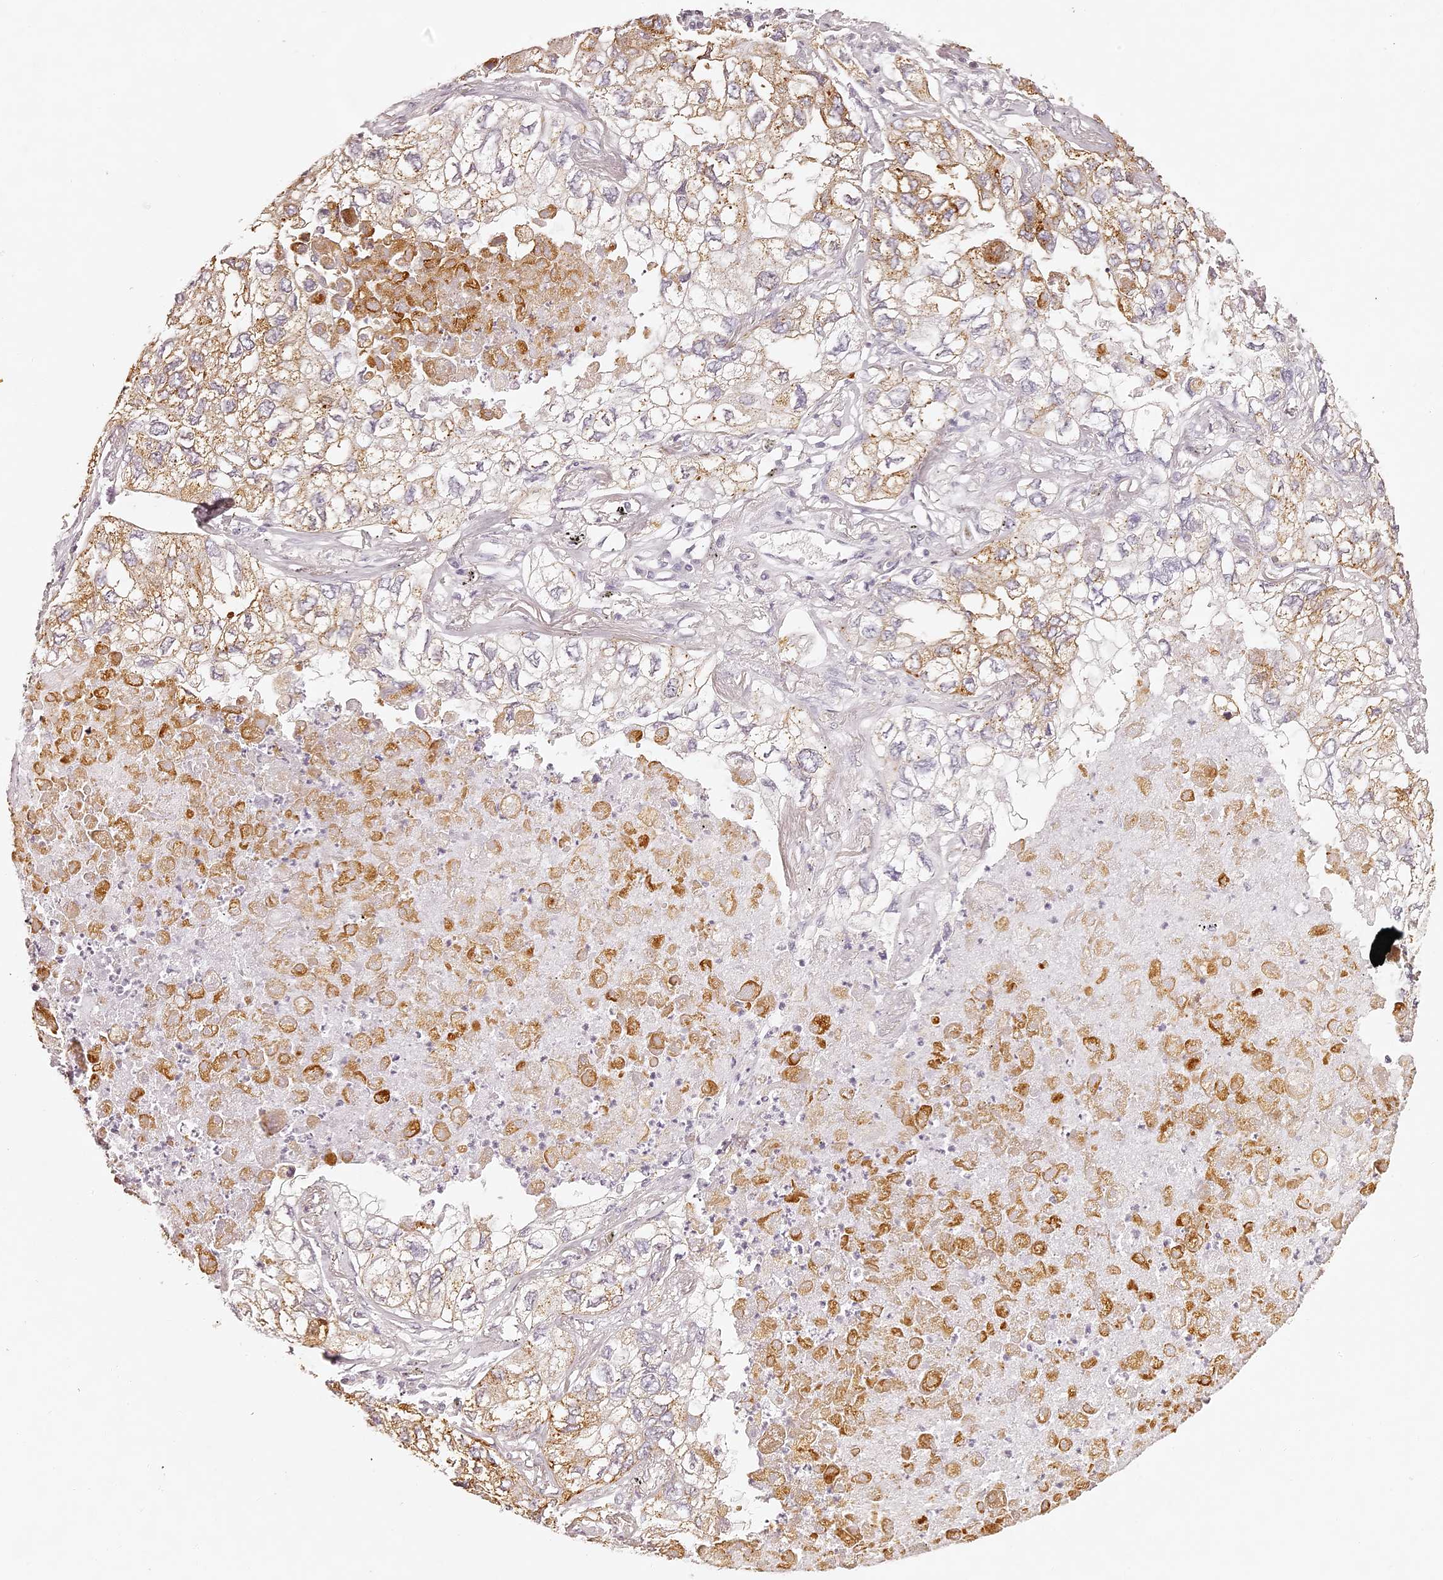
{"staining": {"intensity": "moderate", "quantity": "<25%", "location": "cytoplasmic/membranous"}, "tissue": "lung cancer", "cell_type": "Tumor cells", "image_type": "cancer", "snomed": [{"axis": "morphology", "description": "Adenocarcinoma, NOS"}, {"axis": "topography", "description": "Lung"}], "caption": "This histopathology image displays lung cancer stained with immunohistochemistry (IHC) to label a protein in brown. The cytoplasmic/membranous of tumor cells show moderate positivity for the protein. Nuclei are counter-stained blue.", "gene": "ELAPOR1", "patient": {"sex": "male", "age": 65}}